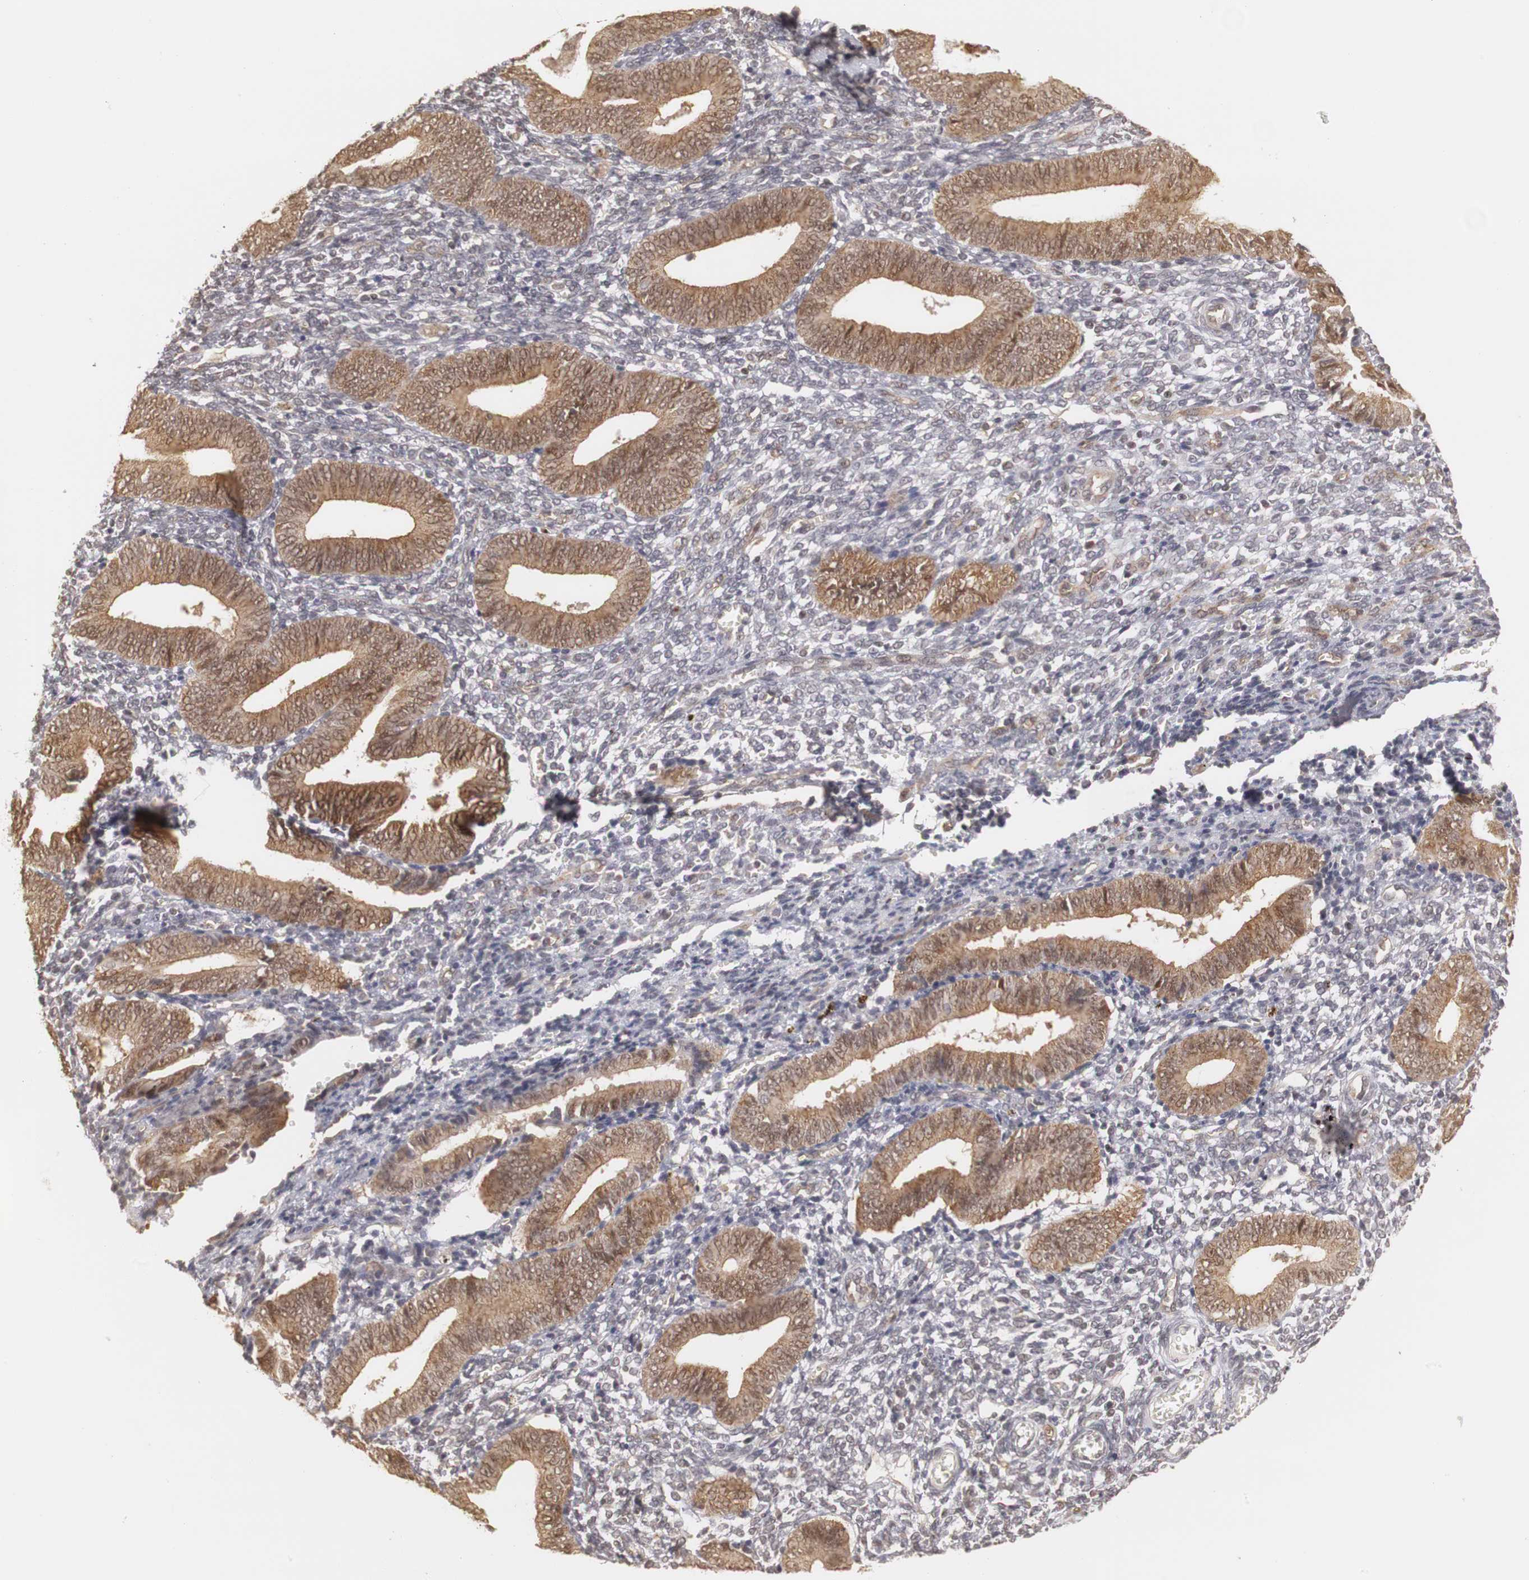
{"staining": {"intensity": "weak", "quantity": "<25%", "location": "cytoplasmic/membranous,nuclear"}, "tissue": "endometrium", "cell_type": "Cells in endometrial stroma", "image_type": "normal", "snomed": [{"axis": "morphology", "description": "Normal tissue, NOS"}, {"axis": "topography", "description": "Uterus"}, {"axis": "topography", "description": "Endometrium"}], "caption": "This micrograph is of benign endometrium stained with immunohistochemistry (IHC) to label a protein in brown with the nuclei are counter-stained blue. There is no positivity in cells in endometrial stroma. (IHC, brightfield microscopy, high magnification).", "gene": "PLEKHA1", "patient": {"sex": "female", "age": 33}}